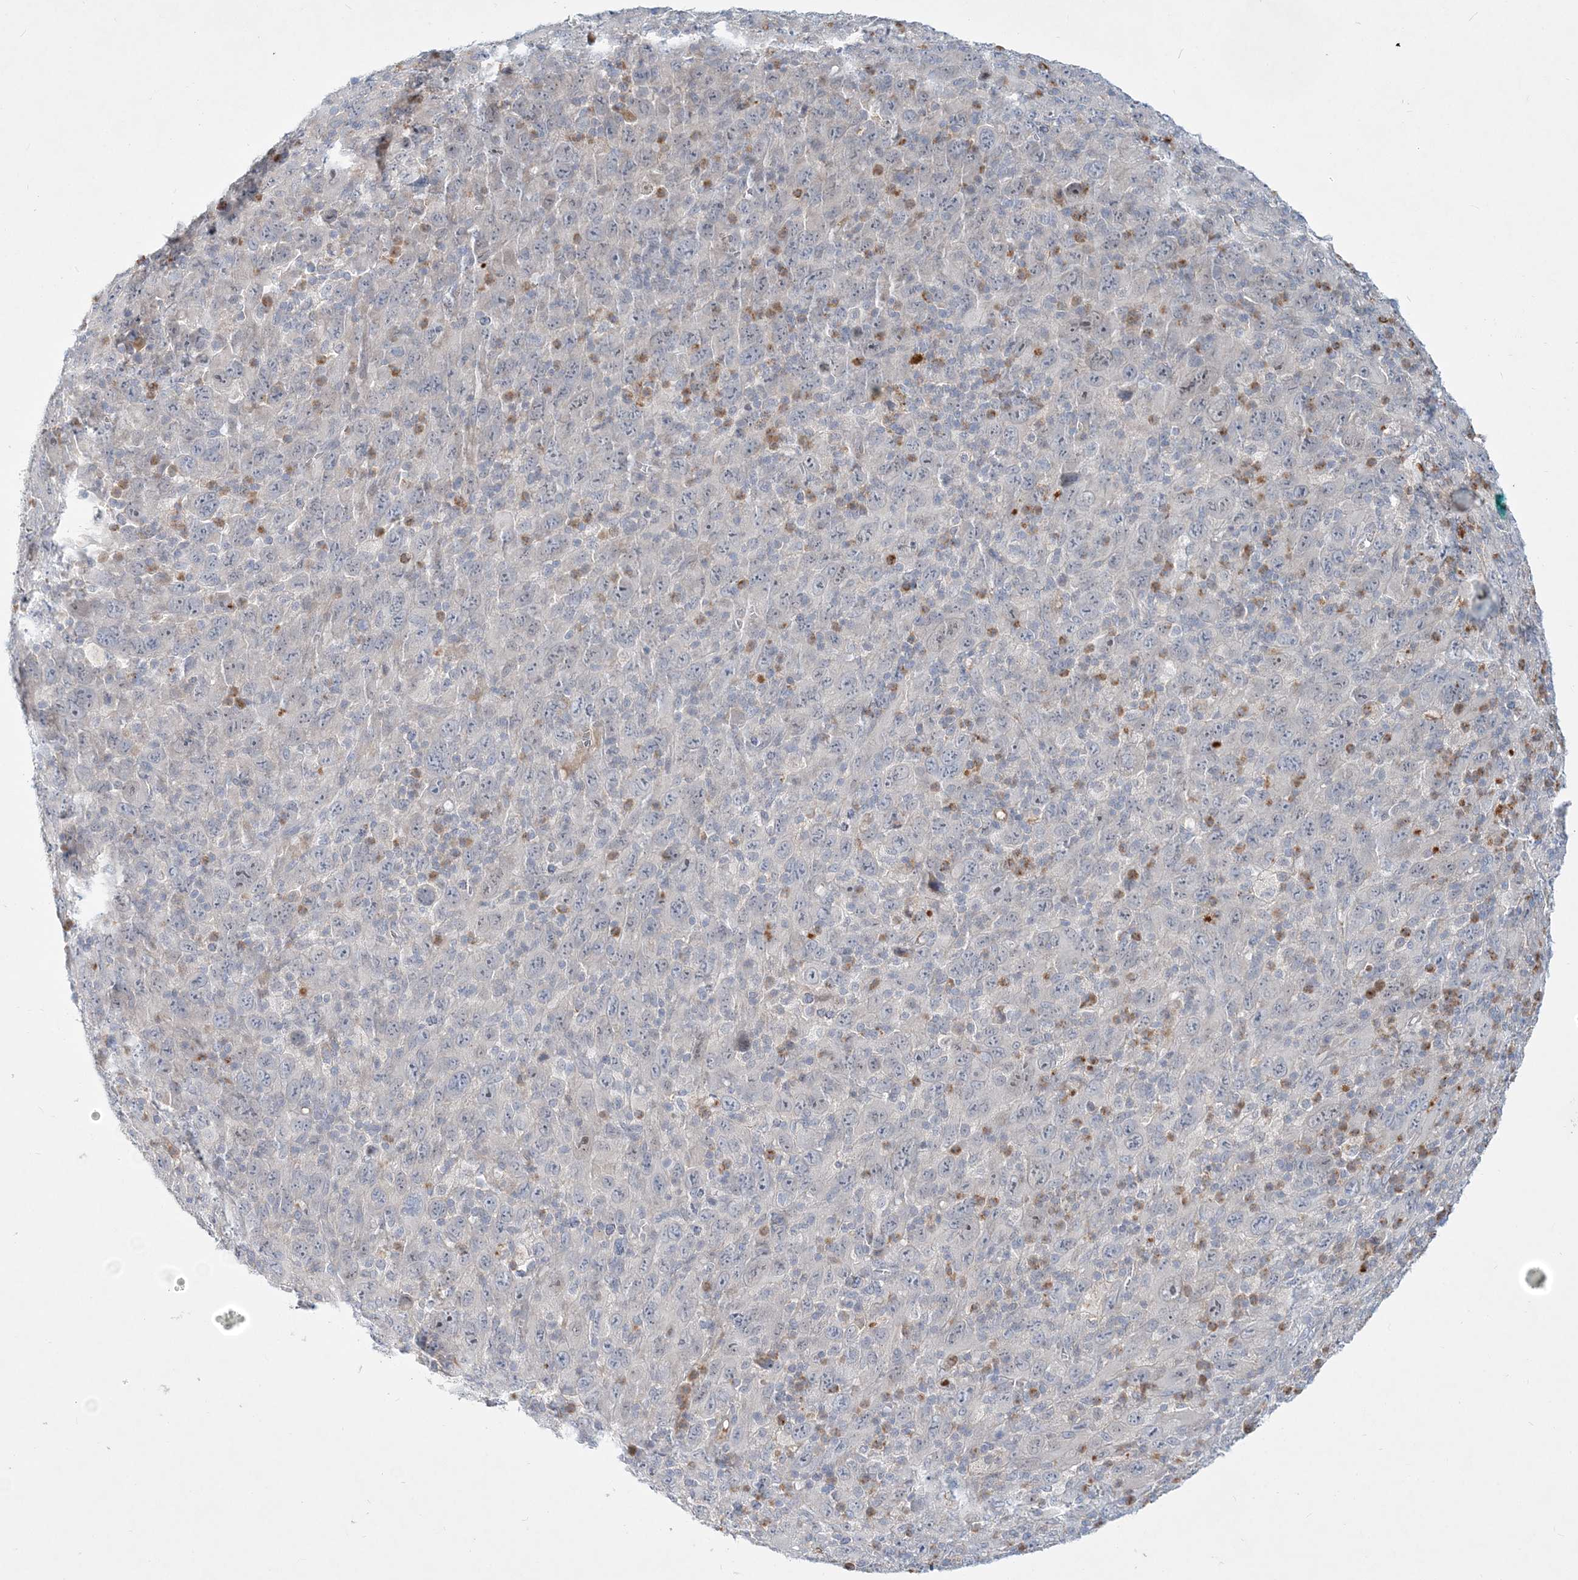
{"staining": {"intensity": "negative", "quantity": "none", "location": "none"}, "tissue": "melanoma", "cell_type": "Tumor cells", "image_type": "cancer", "snomed": [{"axis": "morphology", "description": "Malignant melanoma, Metastatic site"}, {"axis": "topography", "description": "Skin"}], "caption": "Immunohistochemistry (IHC) histopathology image of human malignant melanoma (metastatic site) stained for a protein (brown), which displays no positivity in tumor cells. (DAB (3,3'-diaminobenzidine) immunohistochemistry, high magnification).", "gene": "DNAH5", "patient": {"sex": "female", "age": 56}}